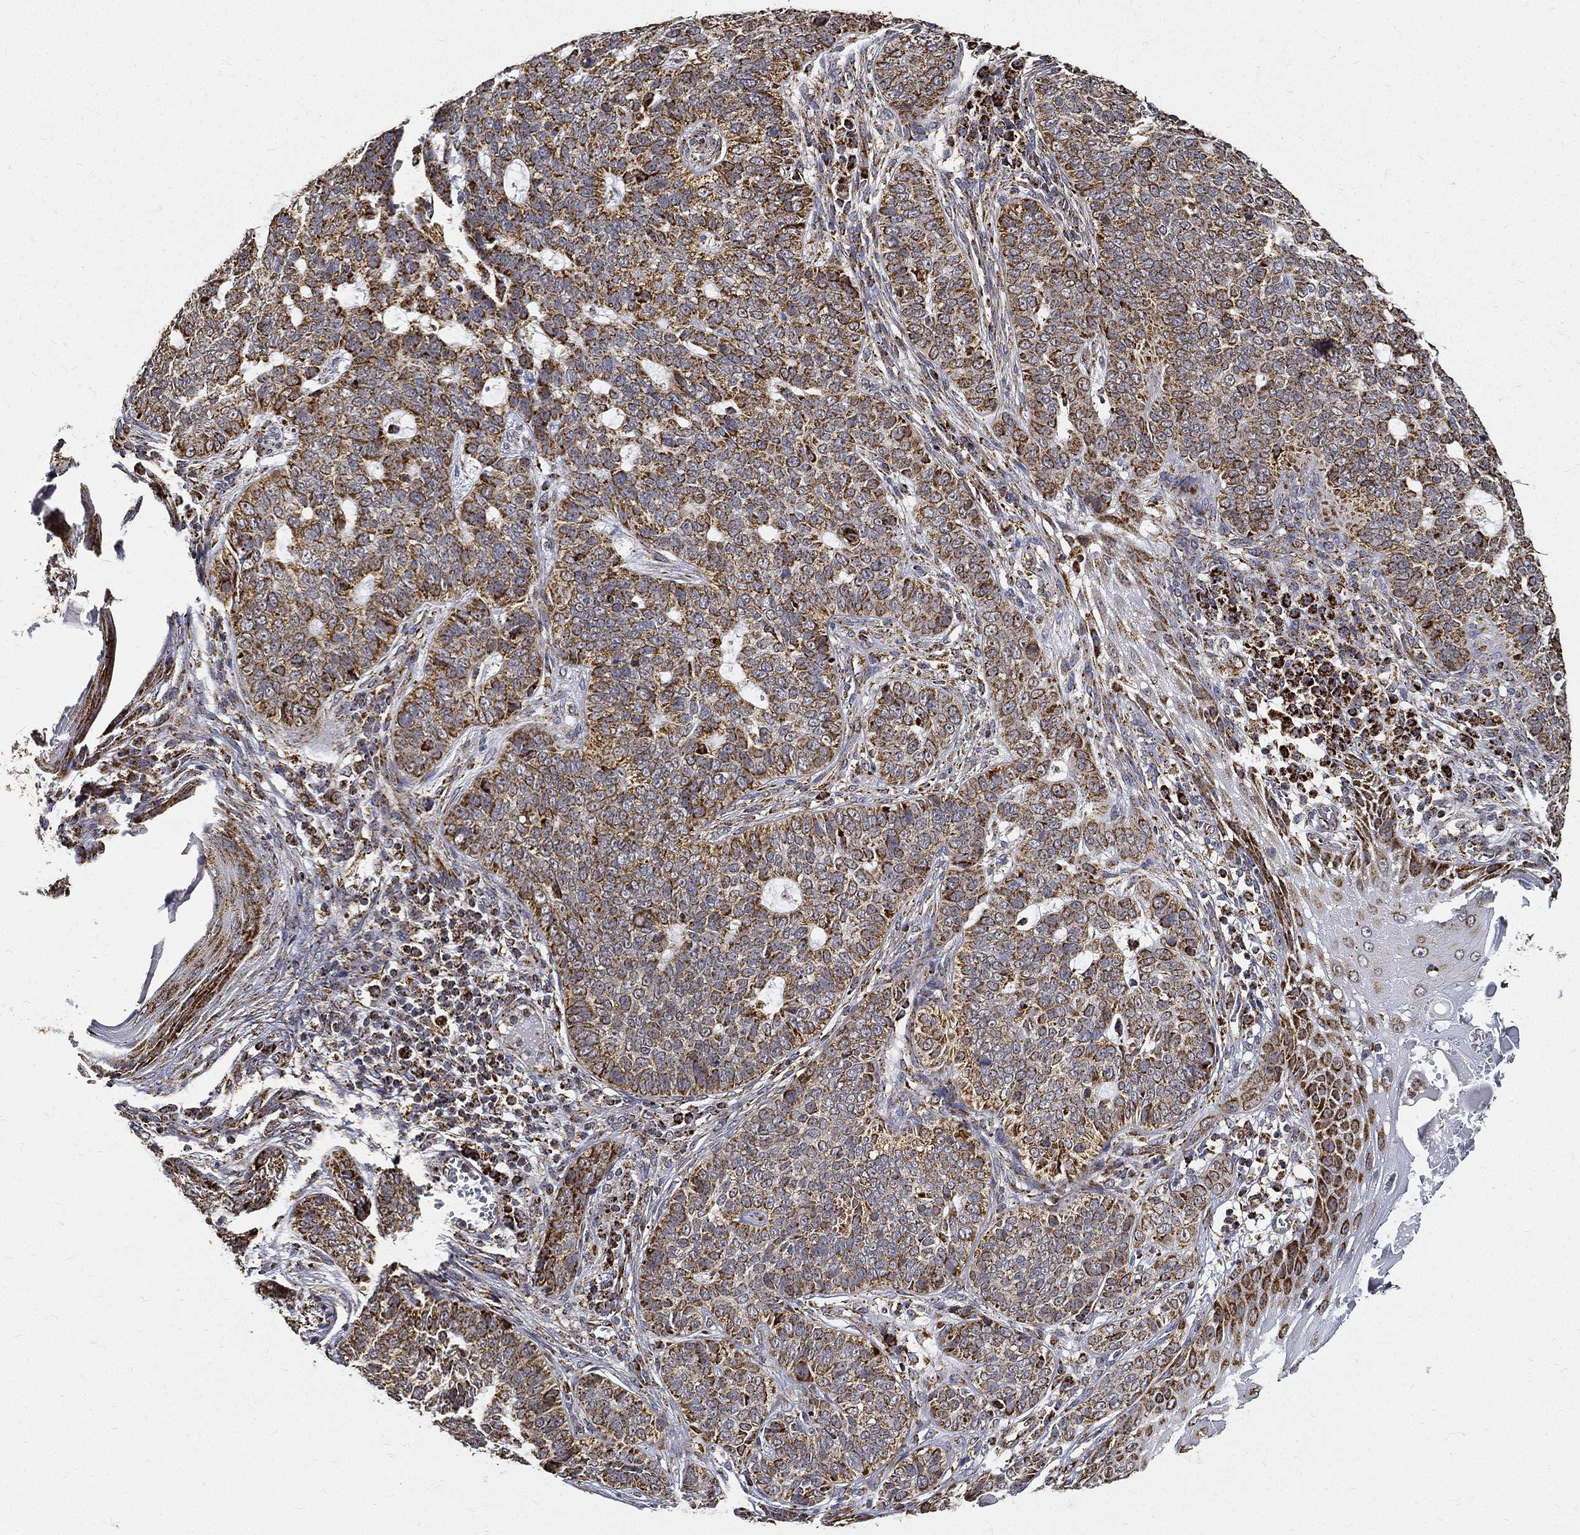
{"staining": {"intensity": "moderate", "quantity": ">75%", "location": "cytoplasmic/membranous"}, "tissue": "skin cancer", "cell_type": "Tumor cells", "image_type": "cancer", "snomed": [{"axis": "morphology", "description": "Basal cell carcinoma"}, {"axis": "topography", "description": "Skin"}], "caption": "The immunohistochemical stain labels moderate cytoplasmic/membranous positivity in tumor cells of skin cancer (basal cell carcinoma) tissue. (brown staining indicates protein expression, while blue staining denotes nuclei).", "gene": "NDUFAB1", "patient": {"sex": "female", "age": 69}}